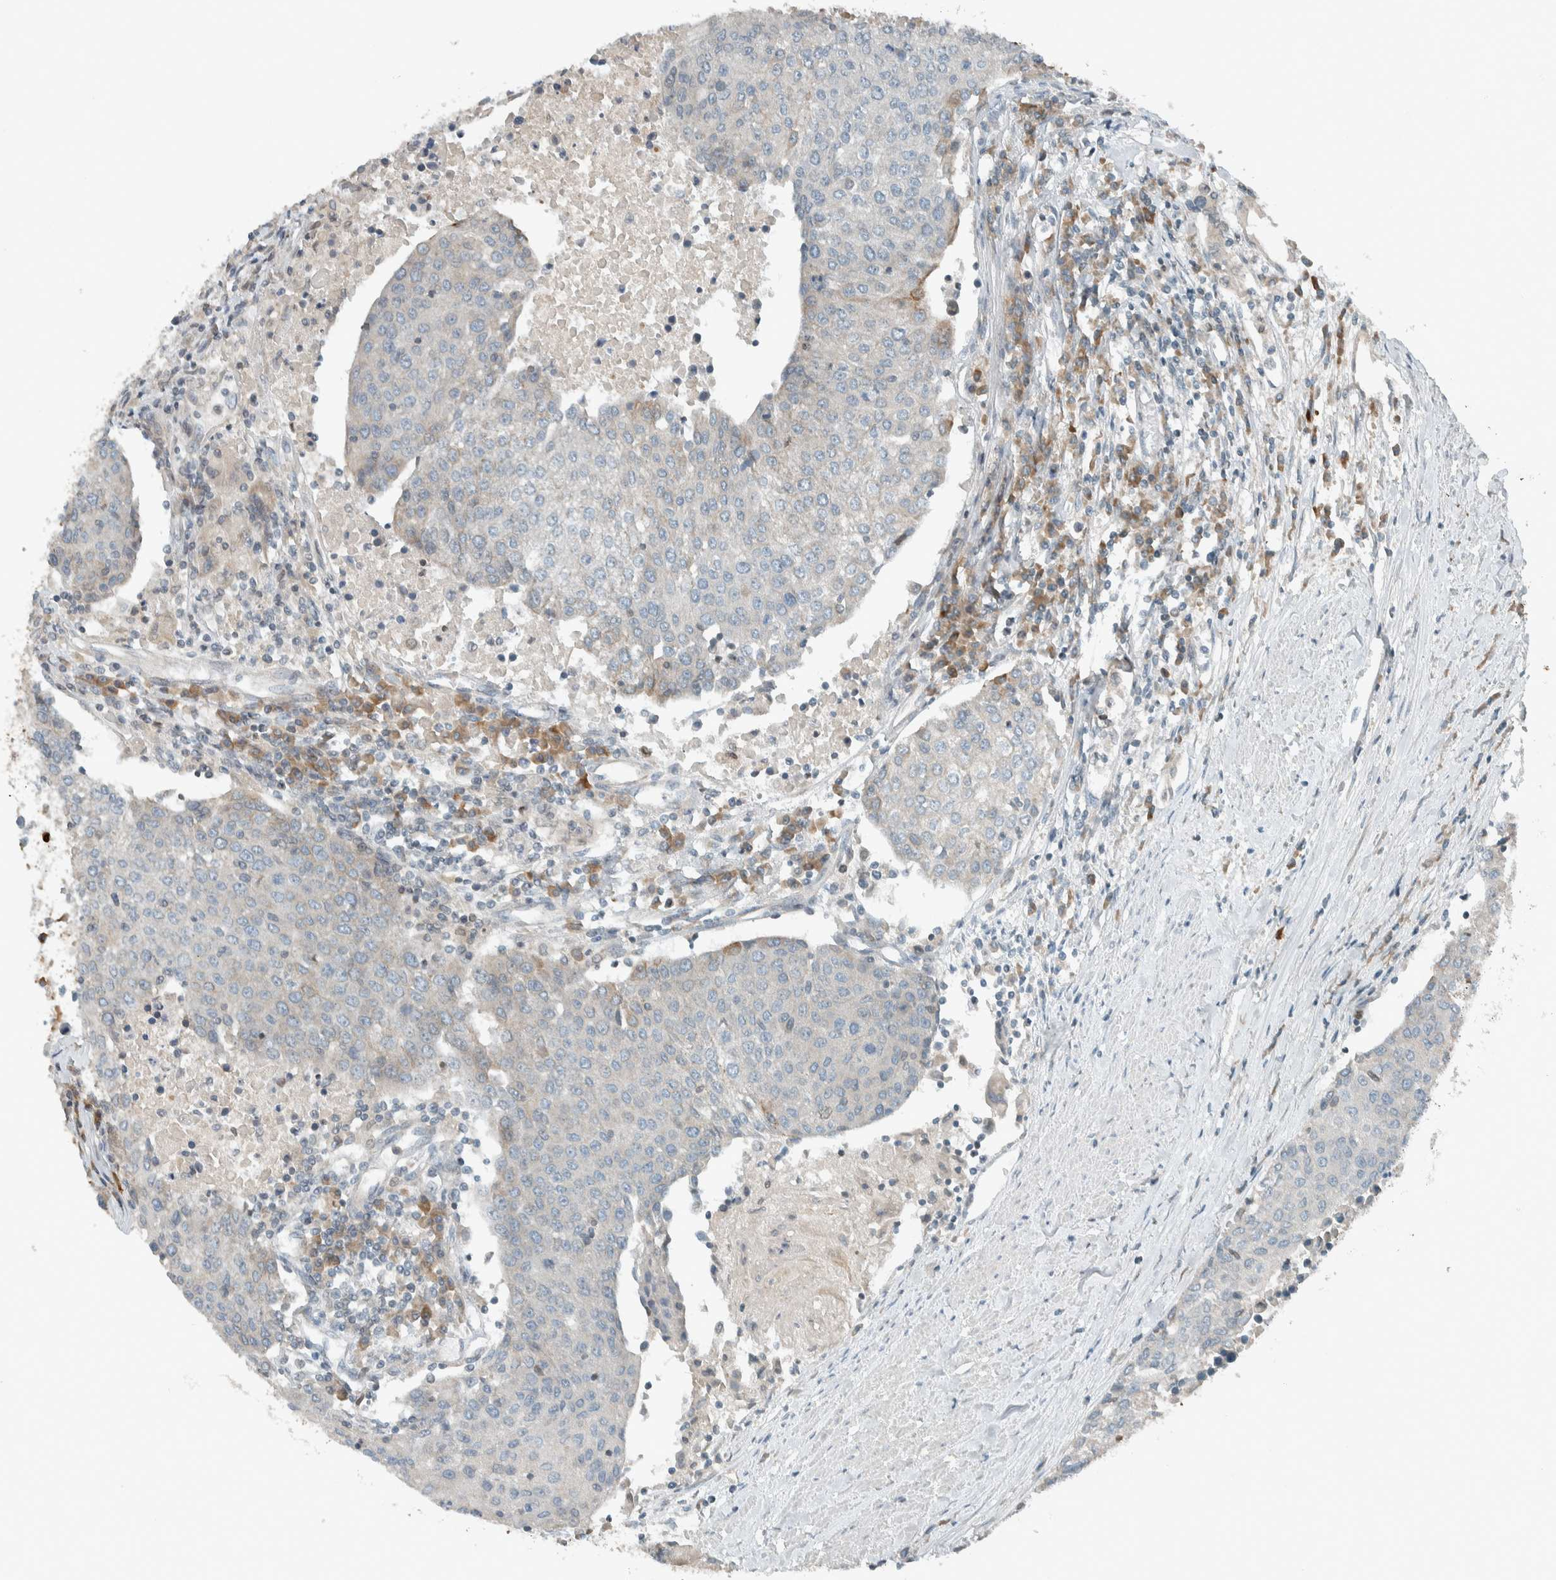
{"staining": {"intensity": "negative", "quantity": "none", "location": "none"}, "tissue": "urothelial cancer", "cell_type": "Tumor cells", "image_type": "cancer", "snomed": [{"axis": "morphology", "description": "Urothelial carcinoma, High grade"}, {"axis": "topography", "description": "Urinary bladder"}], "caption": "DAB (3,3'-diaminobenzidine) immunohistochemical staining of urothelial cancer exhibits no significant staining in tumor cells. Nuclei are stained in blue.", "gene": "SEL1L", "patient": {"sex": "female", "age": 85}}